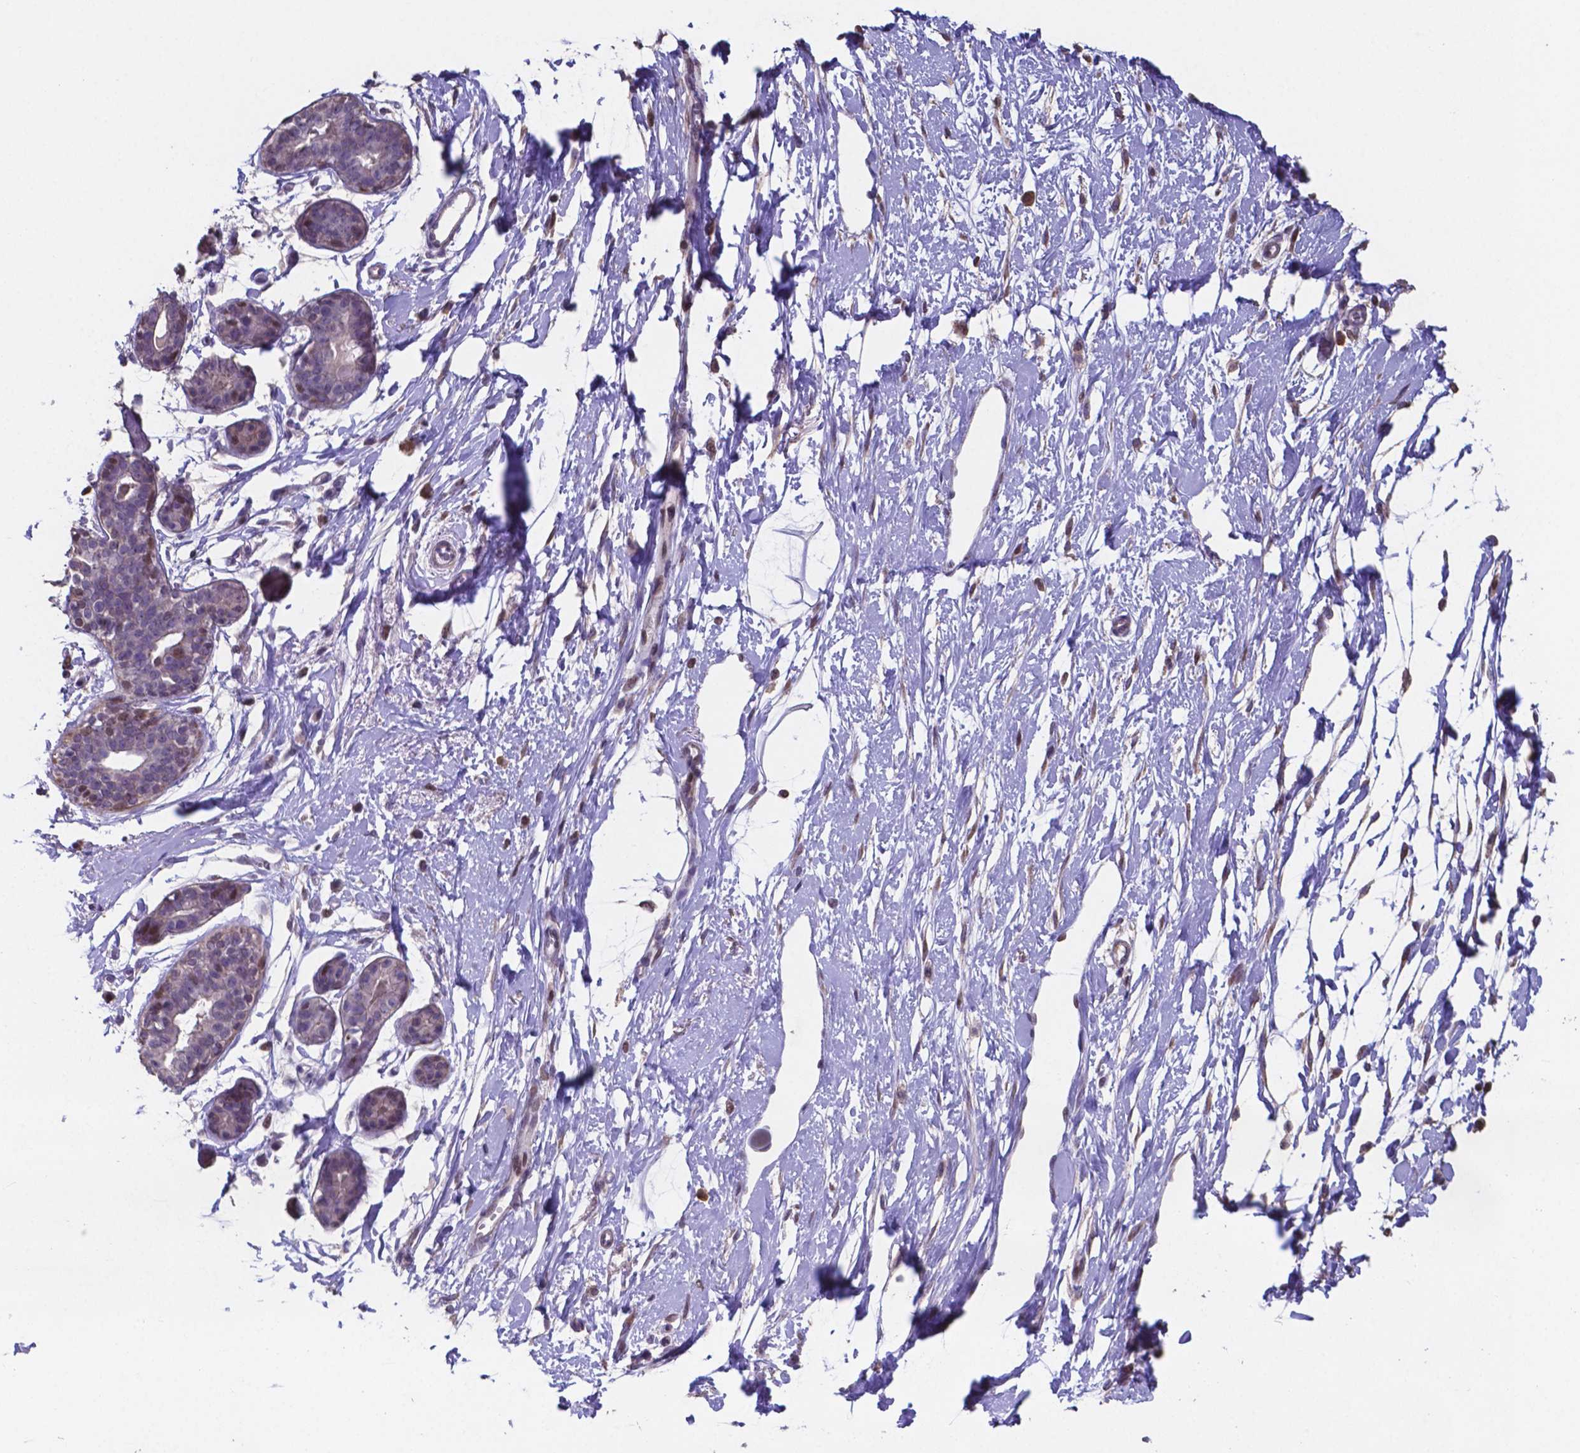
{"staining": {"intensity": "moderate", "quantity": "<25%", "location": "nuclear"}, "tissue": "breast", "cell_type": "Adipocytes", "image_type": "normal", "snomed": [{"axis": "morphology", "description": "Normal tissue, NOS"}, {"axis": "topography", "description": "Breast"}], "caption": "High-power microscopy captured an immunohistochemistry (IHC) photomicrograph of normal breast, revealing moderate nuclear staining in approximately <25% of adipocytes. Using DAB (3,3'-diaminobenzidine) (brown) and hematoxylin (blue) stains, captured at high magnification using brightfield microscopy.", "gene": "MLC1", "patient": {"sex": "female", "age": 49}}